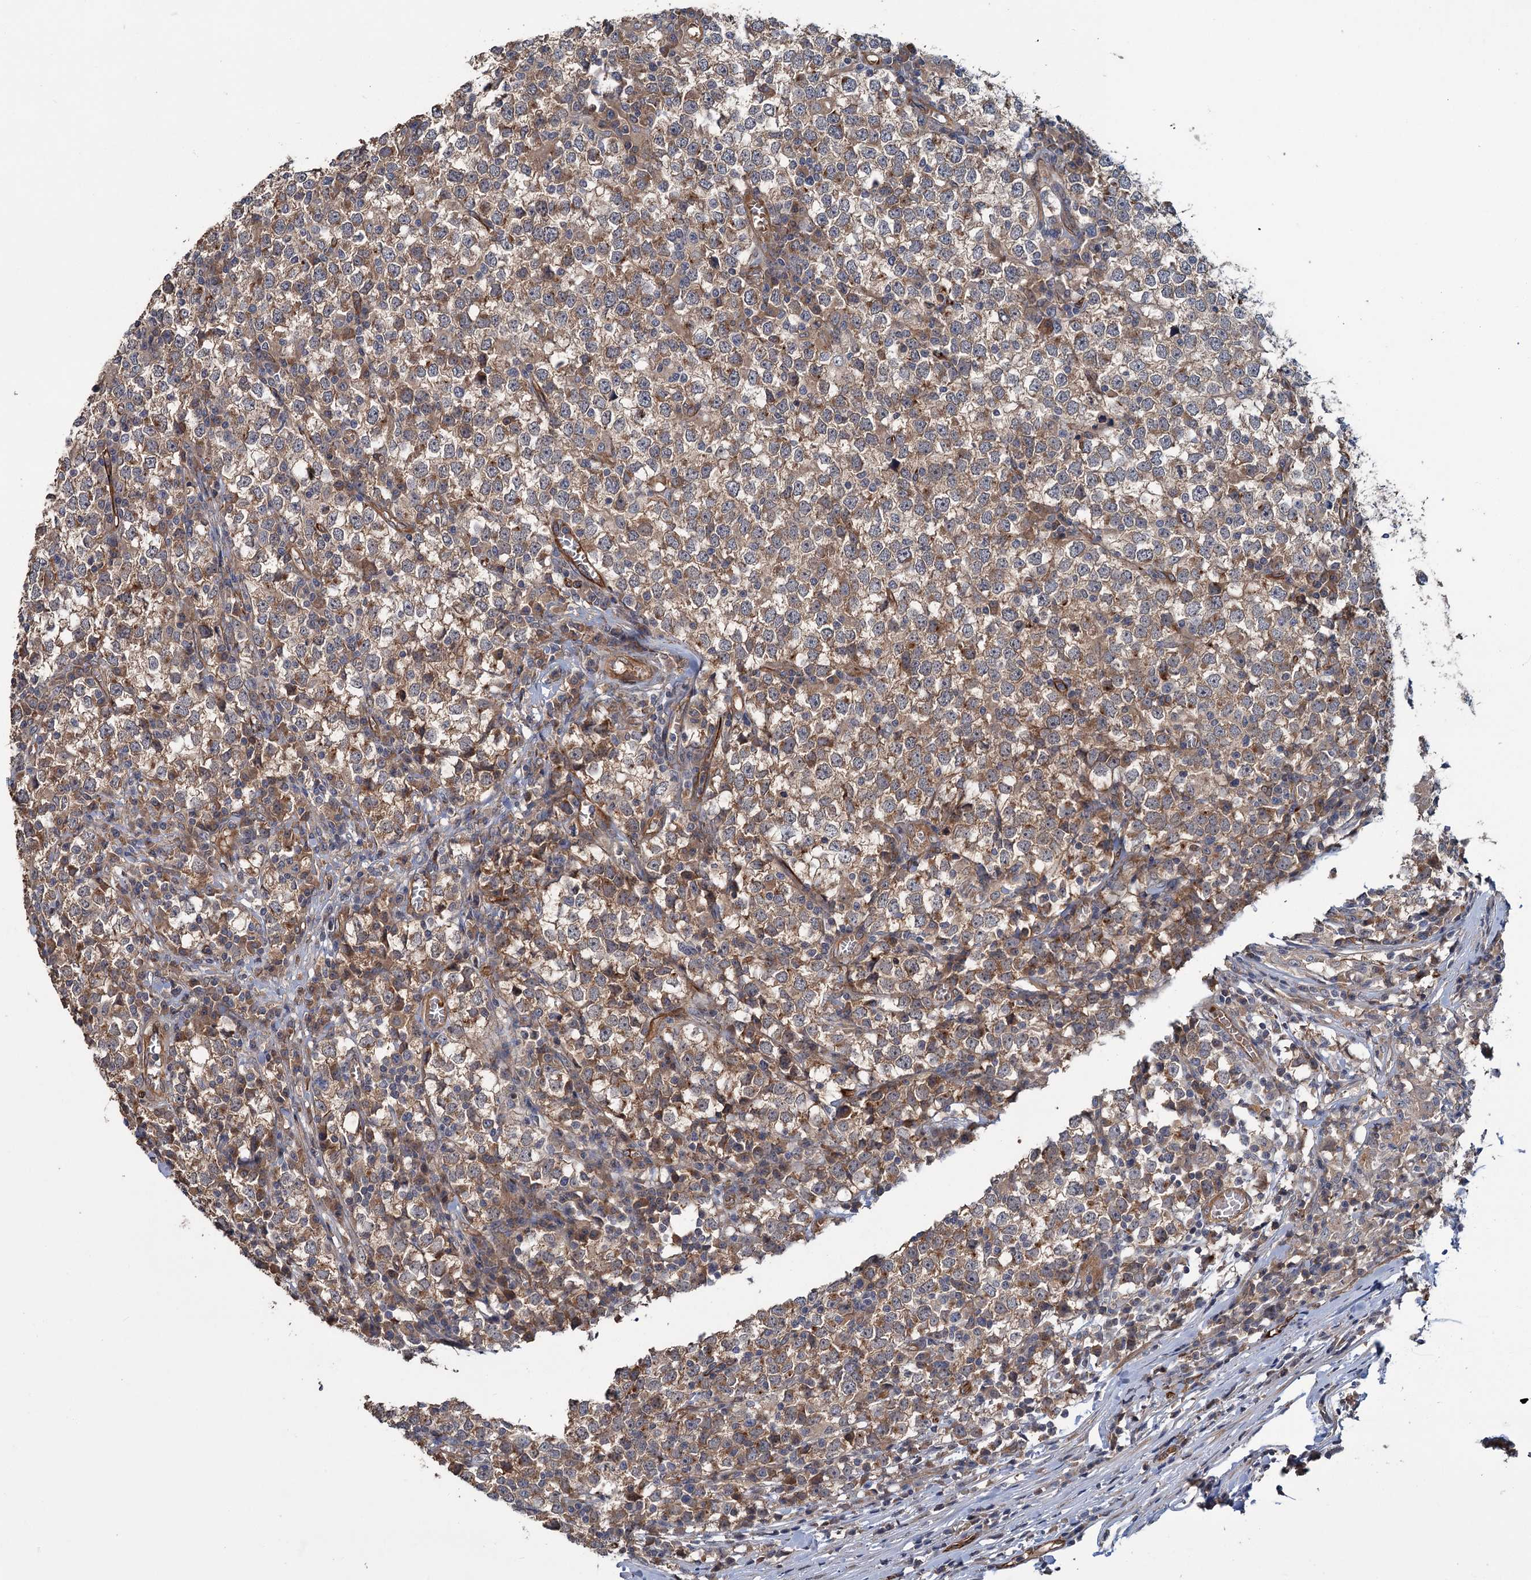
{"staining": {"intensity": "moderate", "quantity": "25%-75%", "location": "cytoplasmic/membranous"}, "tissue": "testis cancer", "cell_type": "Tumor cells", "image_type": "cancer", "snomed": [{"axis": "morphology", "description": "Seminoma, NOS"}, {"axis": "topography", "description": "Testis"}], "caption": "Immunohistochemistry (IHC) micrograph of testis cancer (seminoma) stained for a protein (brown), which shows medium levels of moderate cytoplasmic/membranous positivity in approximately 25%-75% of tumor cells.", "gene": "PKN2", "patient": {"sex": "male", "age": 65}}